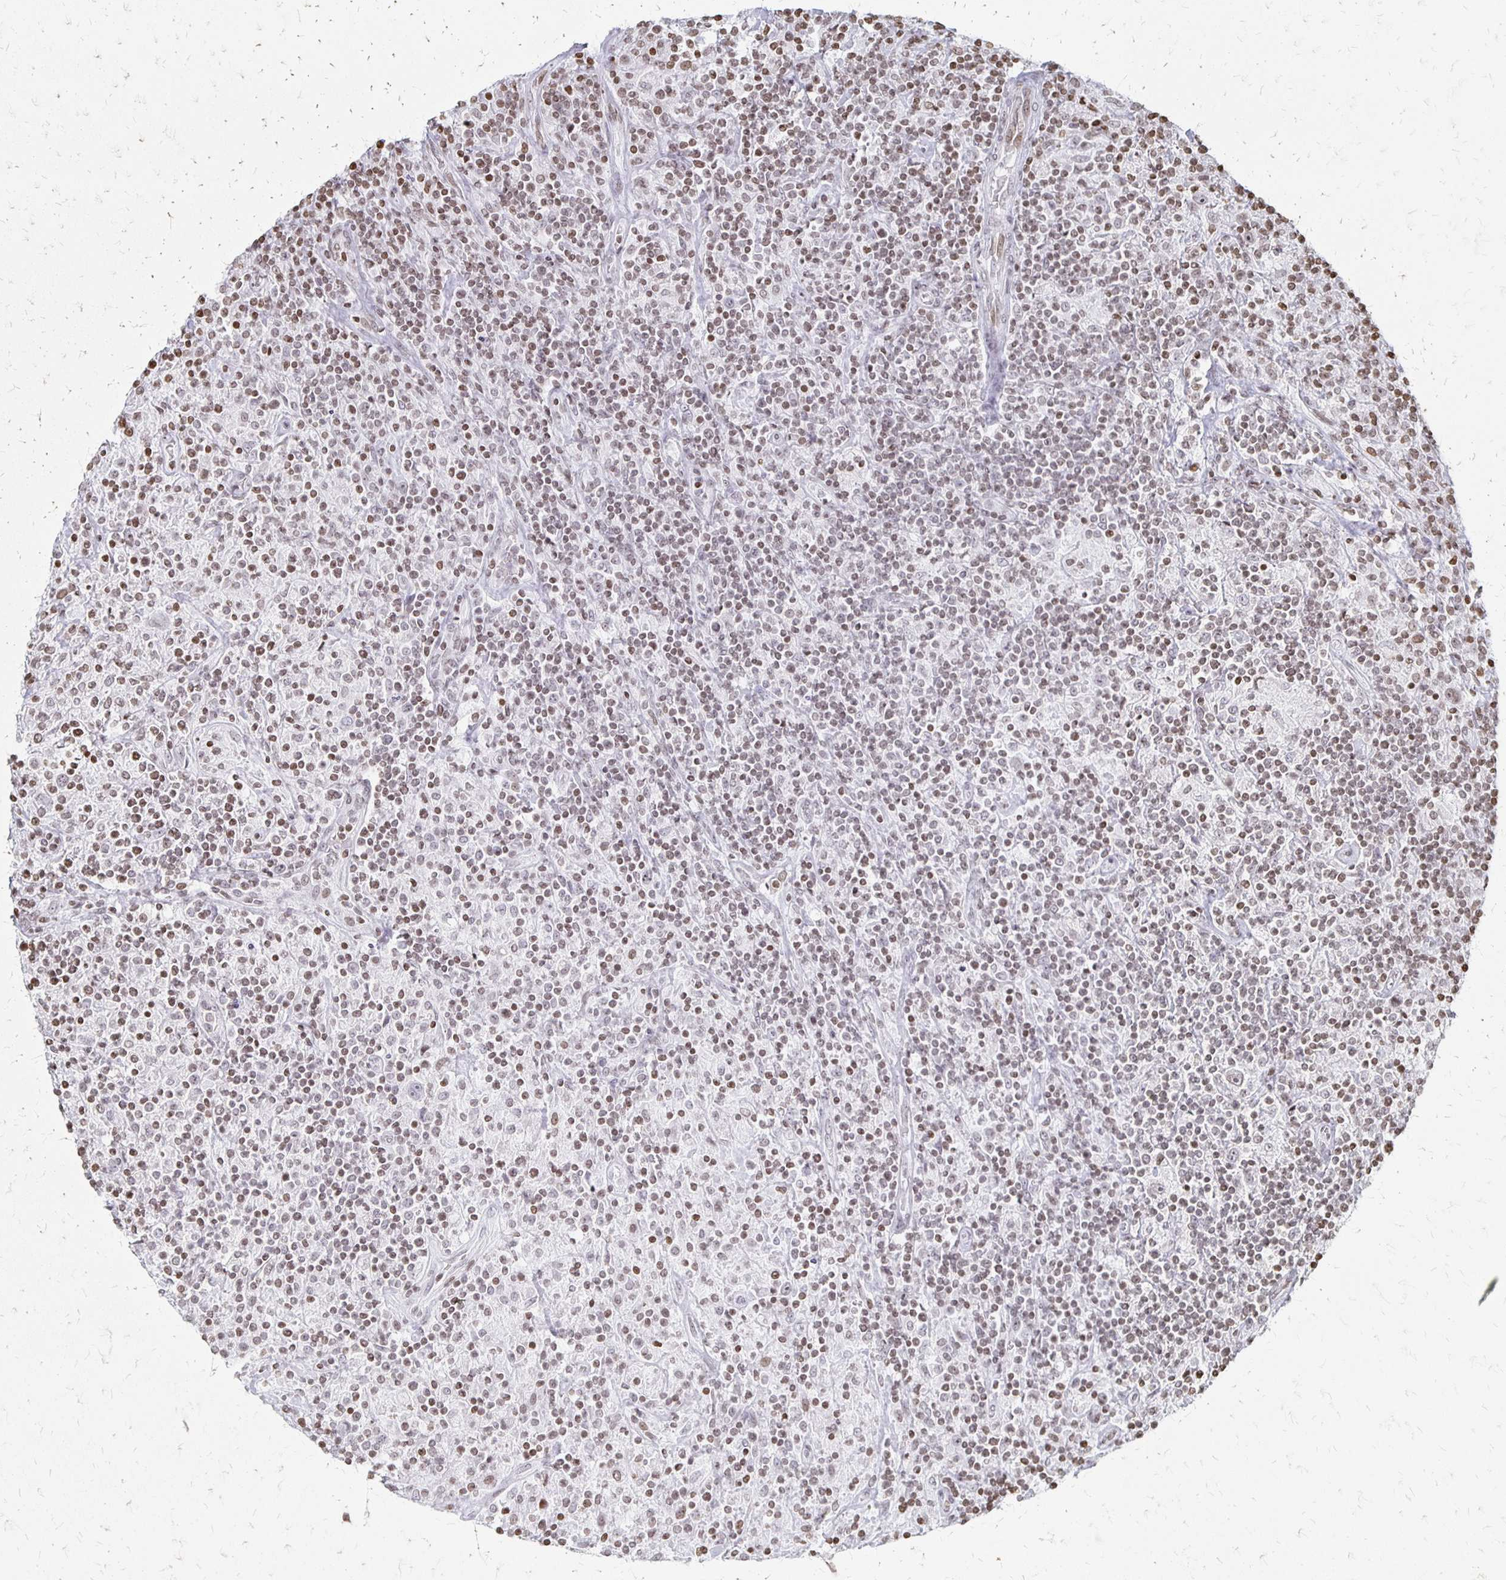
{"staining": {"intensity": "negative", "quantity": "none", "location": "none"}, "tissue": "lymphoma", "cell_type": "Tumor cells", "image_type": "cancer", "snomed": [{"axis": "morphology", "description": "Hodgkin's disease, NOS"}, {"axis": "topography", "description": "Lymph node"}], "caption": "Immunohistochemistry of human lymphoma displays no positivity in tumor cells.", "gene": "ZNF280C", "patient": {"sex": "male", "age": 70}}